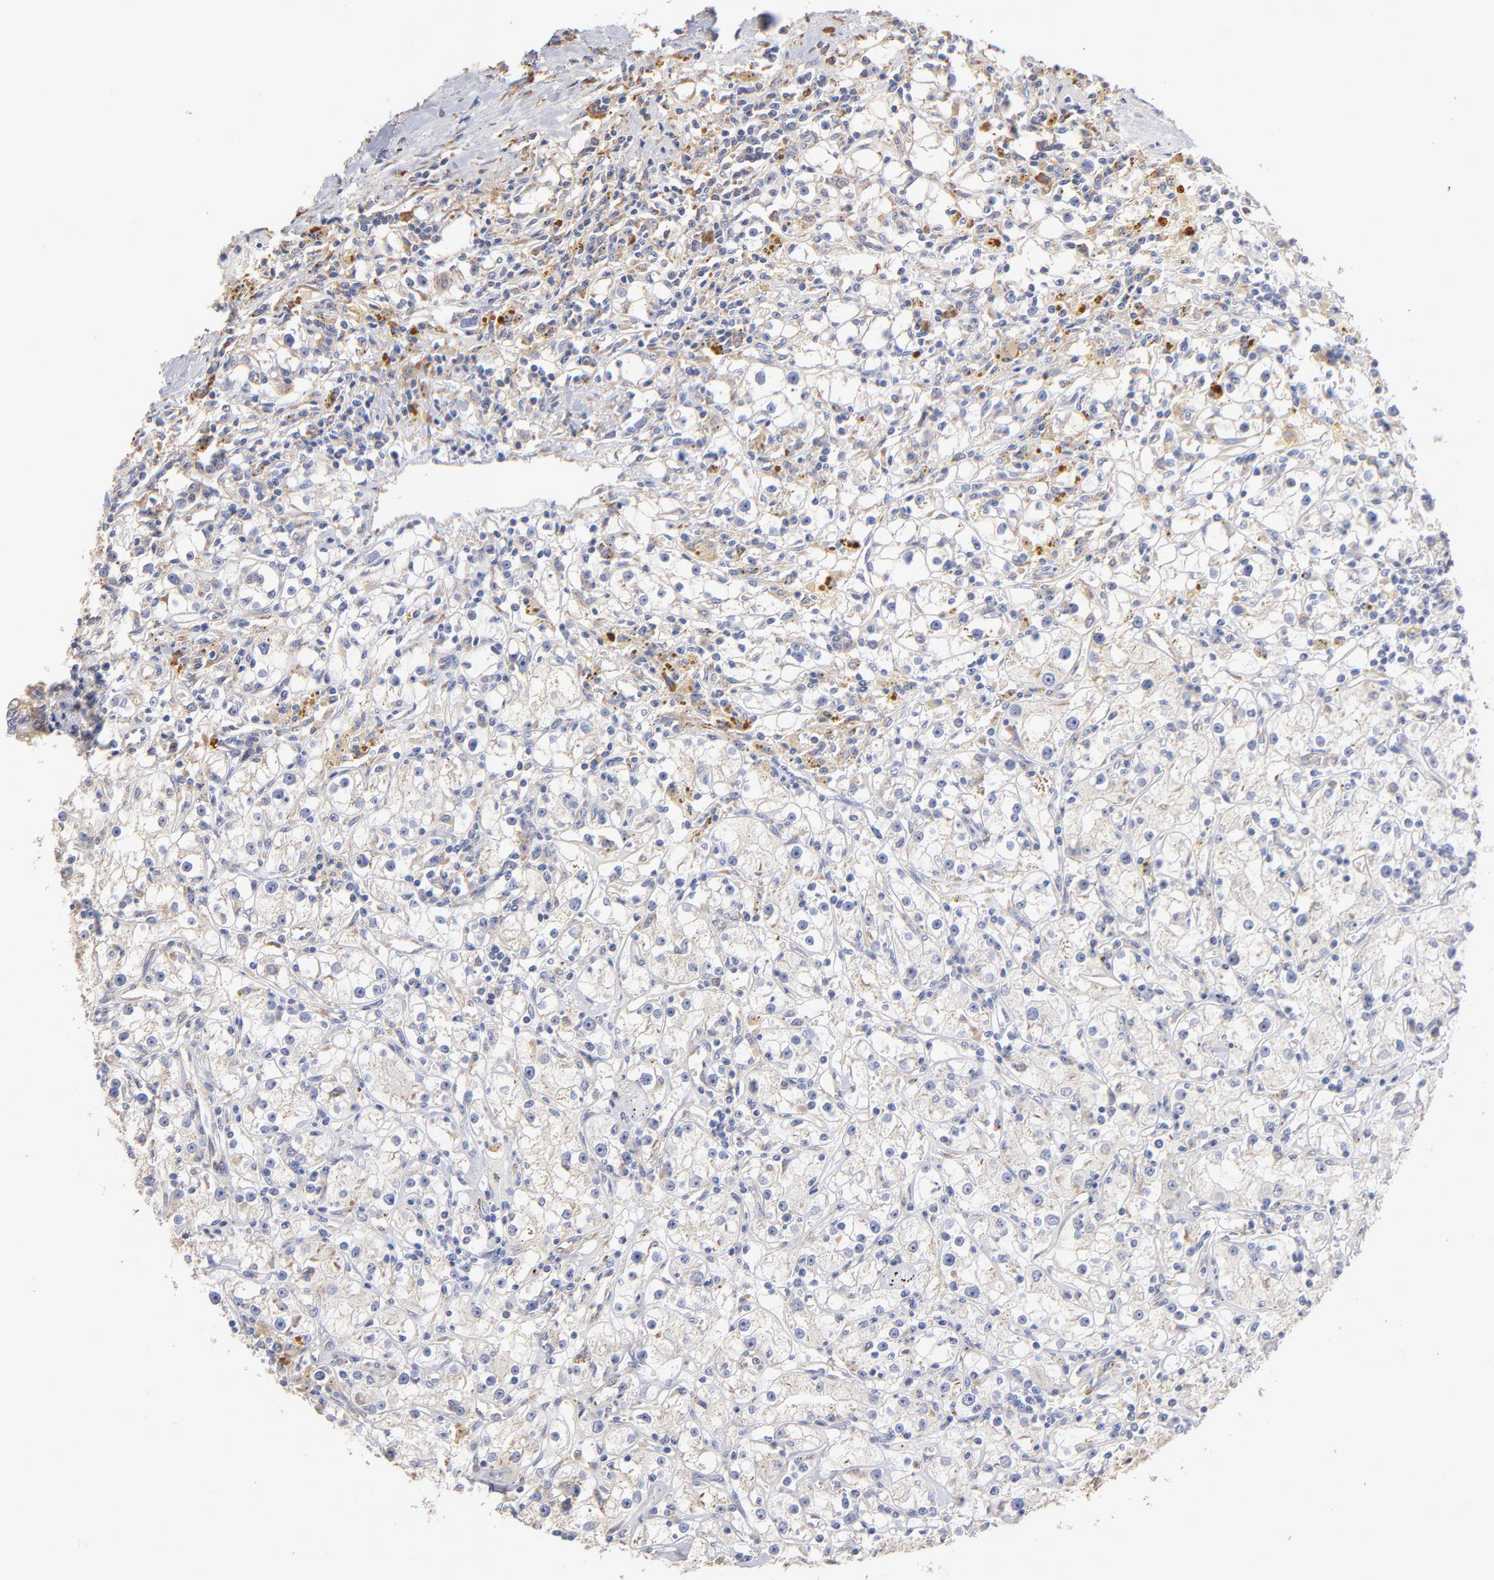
{"staining": {"intensity": "negative", "quantity": "none", "location": "none"}, "tissue": "renal cancer", "cell_type": "Tumor cells", "image_type": "cancer", "snomed": [{"axis": "morphology", "description": "Adenocarcinoma, NOS"}, {"axis": "topography", "description": "Kidney"}], "caption": "Adenocarcinoma (renal) was stained to show a protein in brown. There is no significant expression in tumor cells.", "gene": "RPL9", "patient": {"sex": "male", "age": 56}}